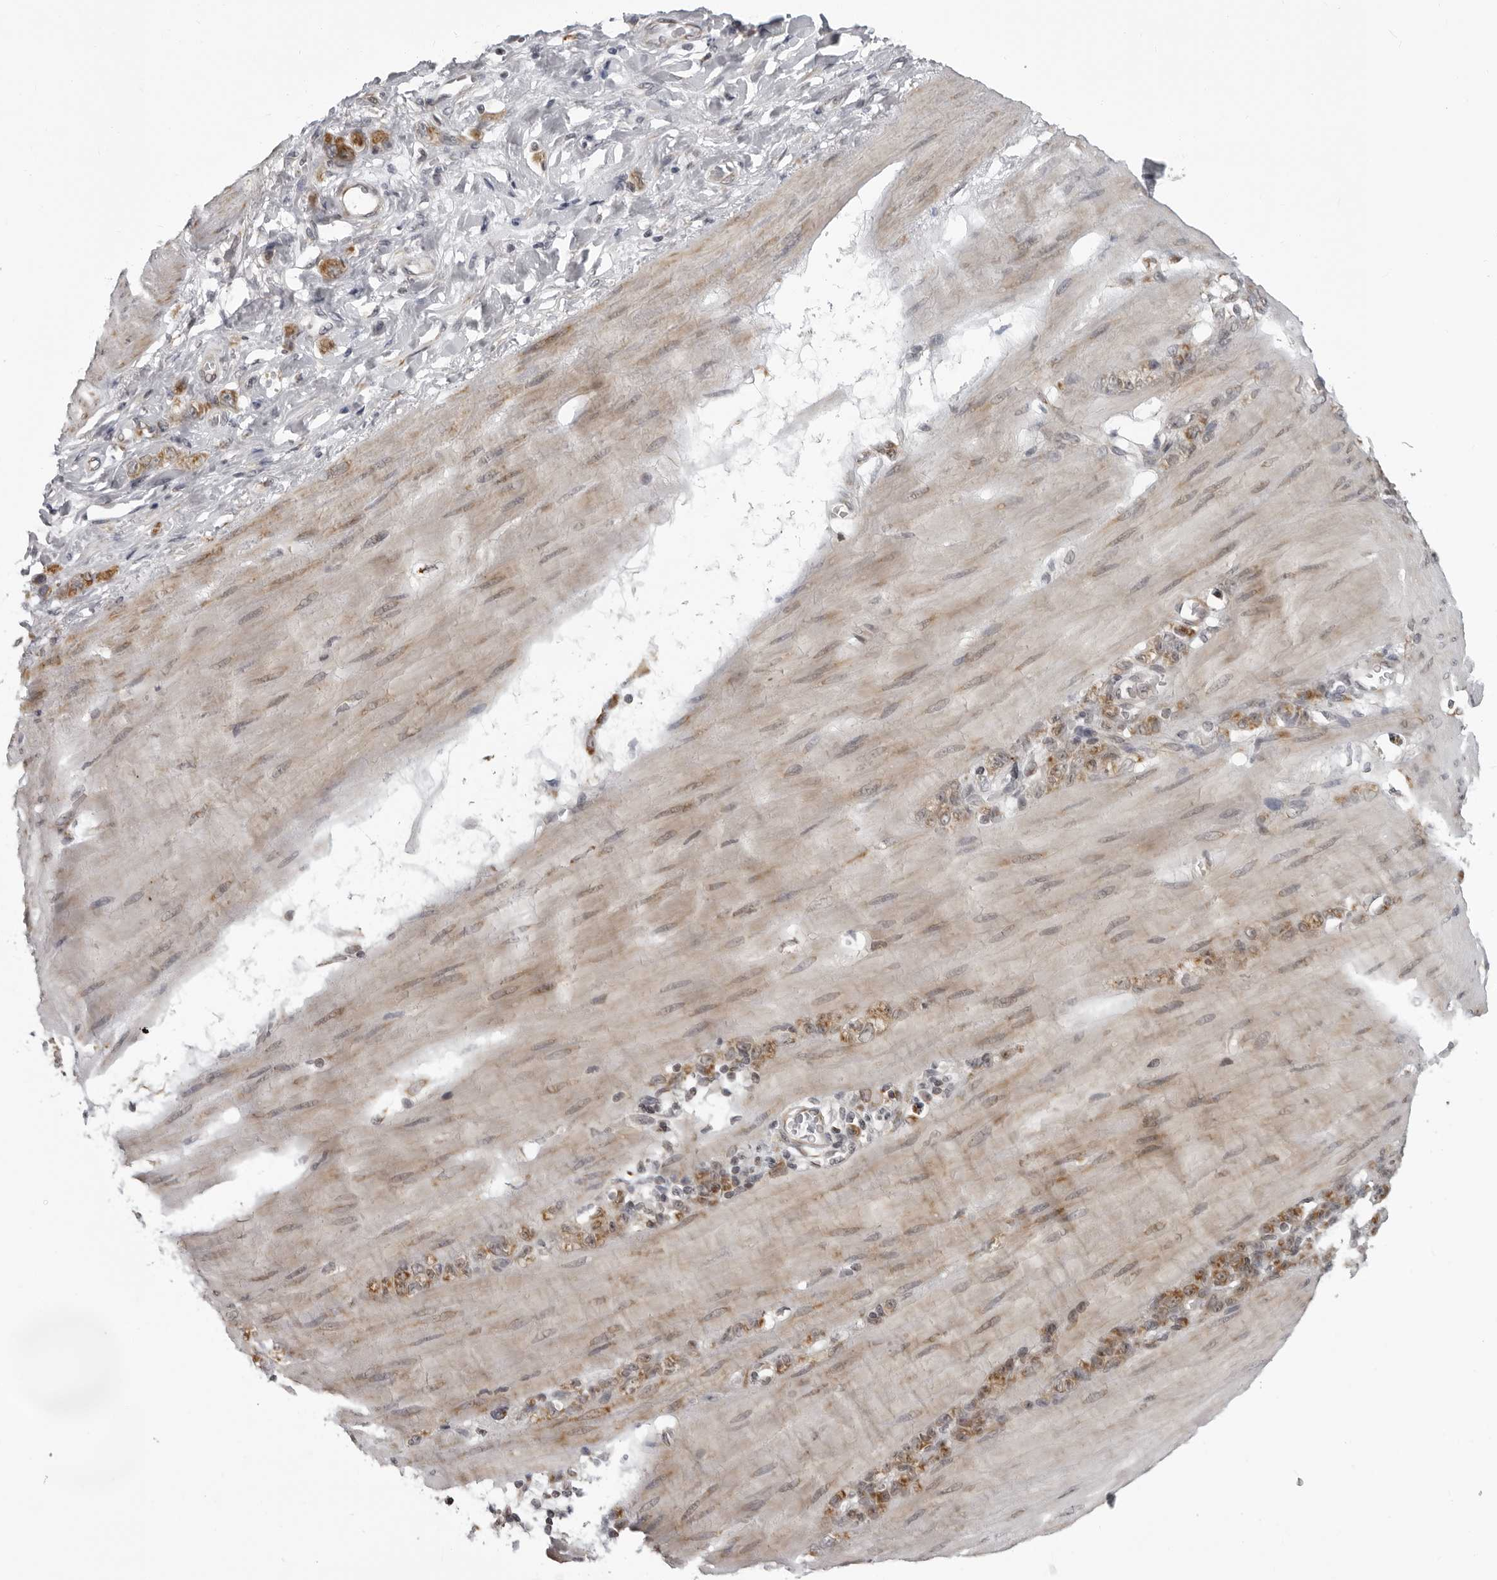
{"staining": {"intensity": "moderate", "quantity": ">75%", "location": "cytoplasmic/membranous"}, "tissue": "stomach cancer", "cell_type": "Tumor cells", "image_type": "cancer", "snomed": [{"axis": "morphology", "description": "Adenocarcinoma, NOS"}, {"axis": "topography", "description": "Stomach"}], "caption": "Immunohistochemical staining of human stomach adenocarcinoma reveals medium levels of moderate cytoplasmic/membranous staining in about >75% of tumor cells.", "gene": "RTCA", "patient": {"sex": "male", "age": 82}}